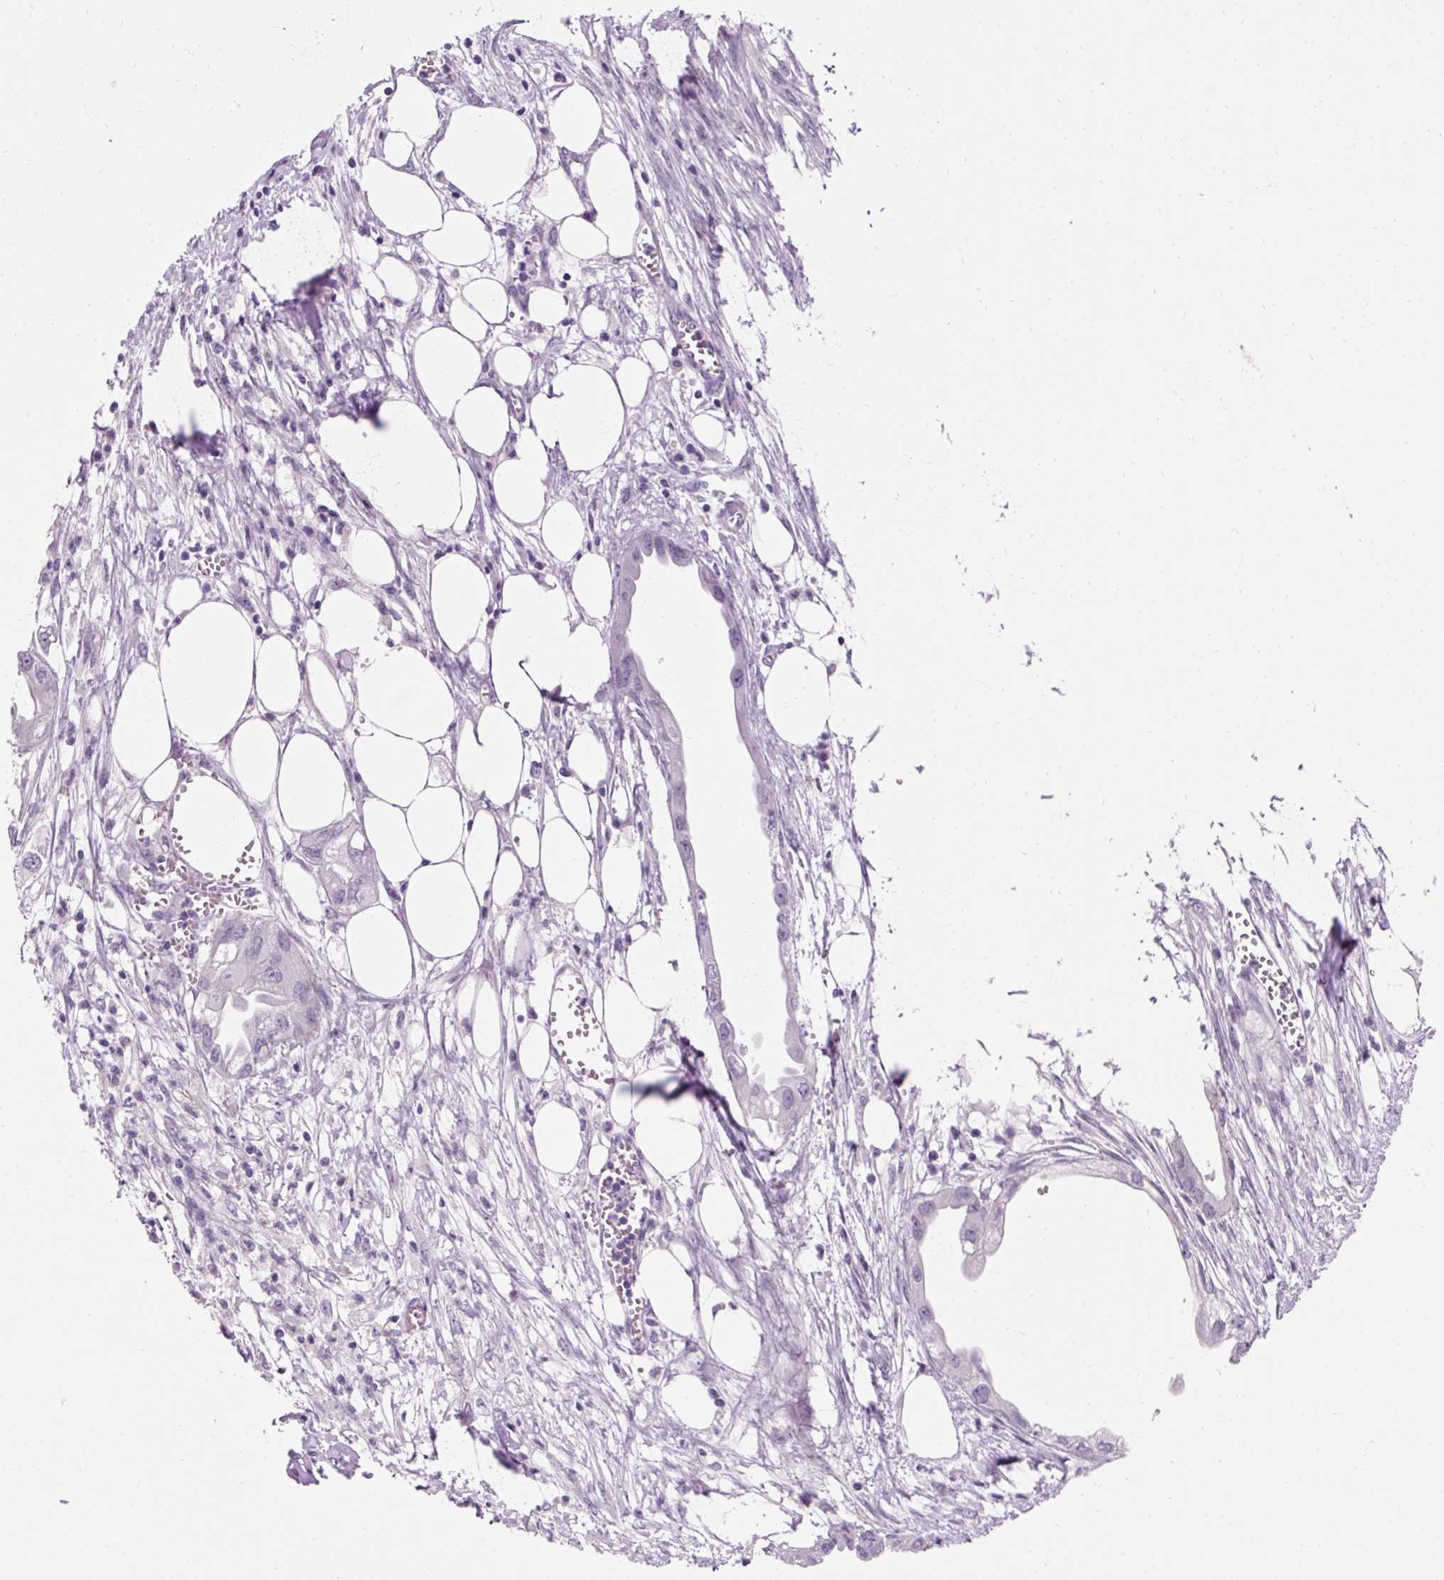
{"staining": {"intensity": "negative", "quantity": "none", "location": "none"}, "tissue": "endometrial cancer", "cell_type": "Tumor cells", "image_type": "cancer", "snomed": [{"axis": "morphology", "description": "Adenocarcinoma, NOS"}, {"axis": "morphology", "description": "Adenocarcinoma, metastatic, NOS"}, {"axis": "topography", "description": "Adipose tissue"}, {"axis": "topography", "description": "Endometrium"}], "caption": "DAB immunohistochemical staining of endometrial adenocarcinoma shows no significant expression in tumor cells.", "gene": "ZNF610", "patient": {"sex": "female", "age": 67}}